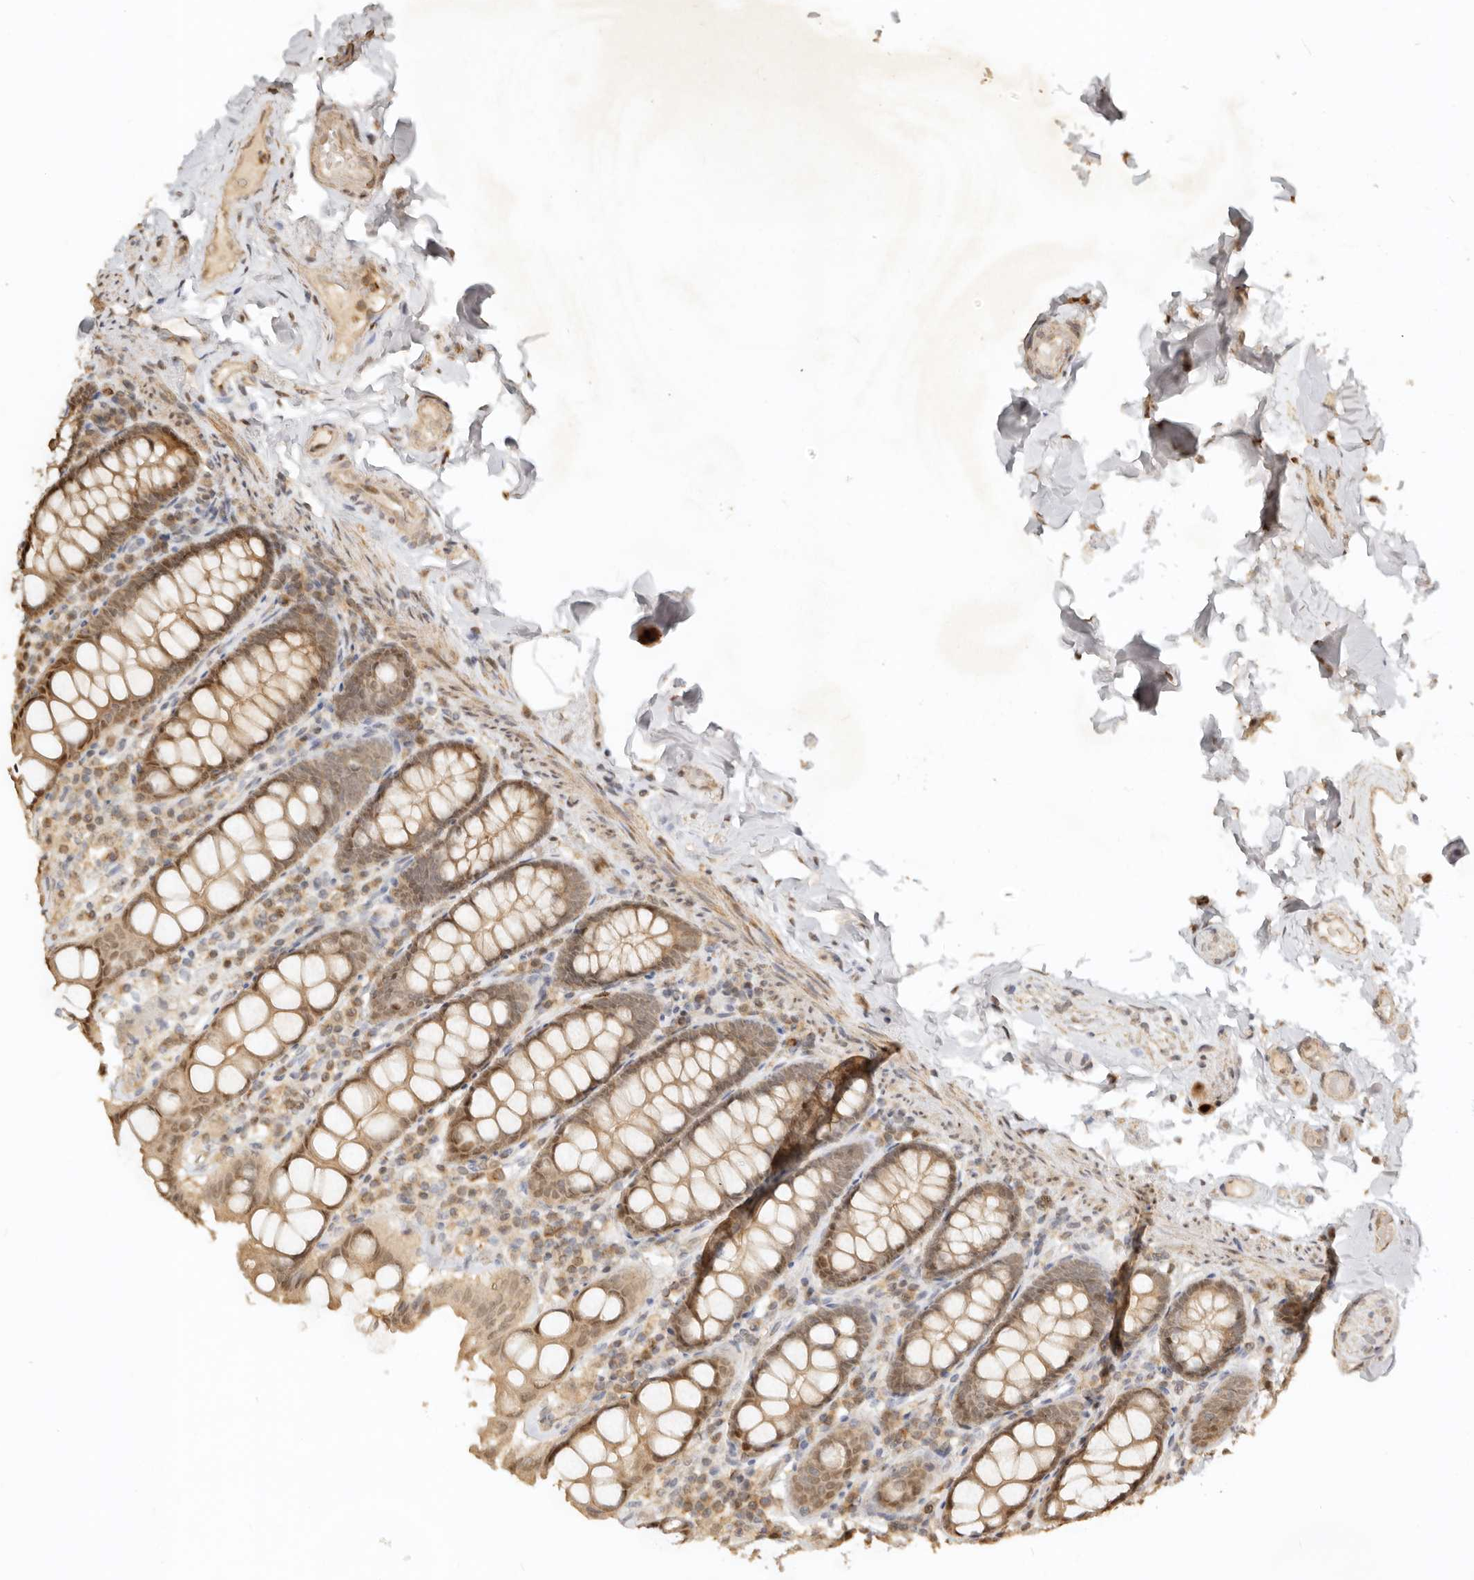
{"staining": {"intensity": "weak", "quantity": ">75%", "location": "cytoplasmic/membranous"}, "tissue": "colon", "cell_type": "Endothelial cells", "image_type": "normal", "snomed": [{"axis": "morphology", "description": "Normal tissue, NOS"}, {"axis": "topography", "description": "Colon"}, {"axis": "topography", "description": "Peripheral nerve tissue"}], "caption": "An image of human colon stained for a protein reveals weak cytoplasmic/membranous brown staining in endothelial cells. (DAB (3,3'-diaminobenzidine) IHC with brightfield microscopy, high magnification).", "gene": "KIF2B", "patient": {"sex": "female", "age": 61}}